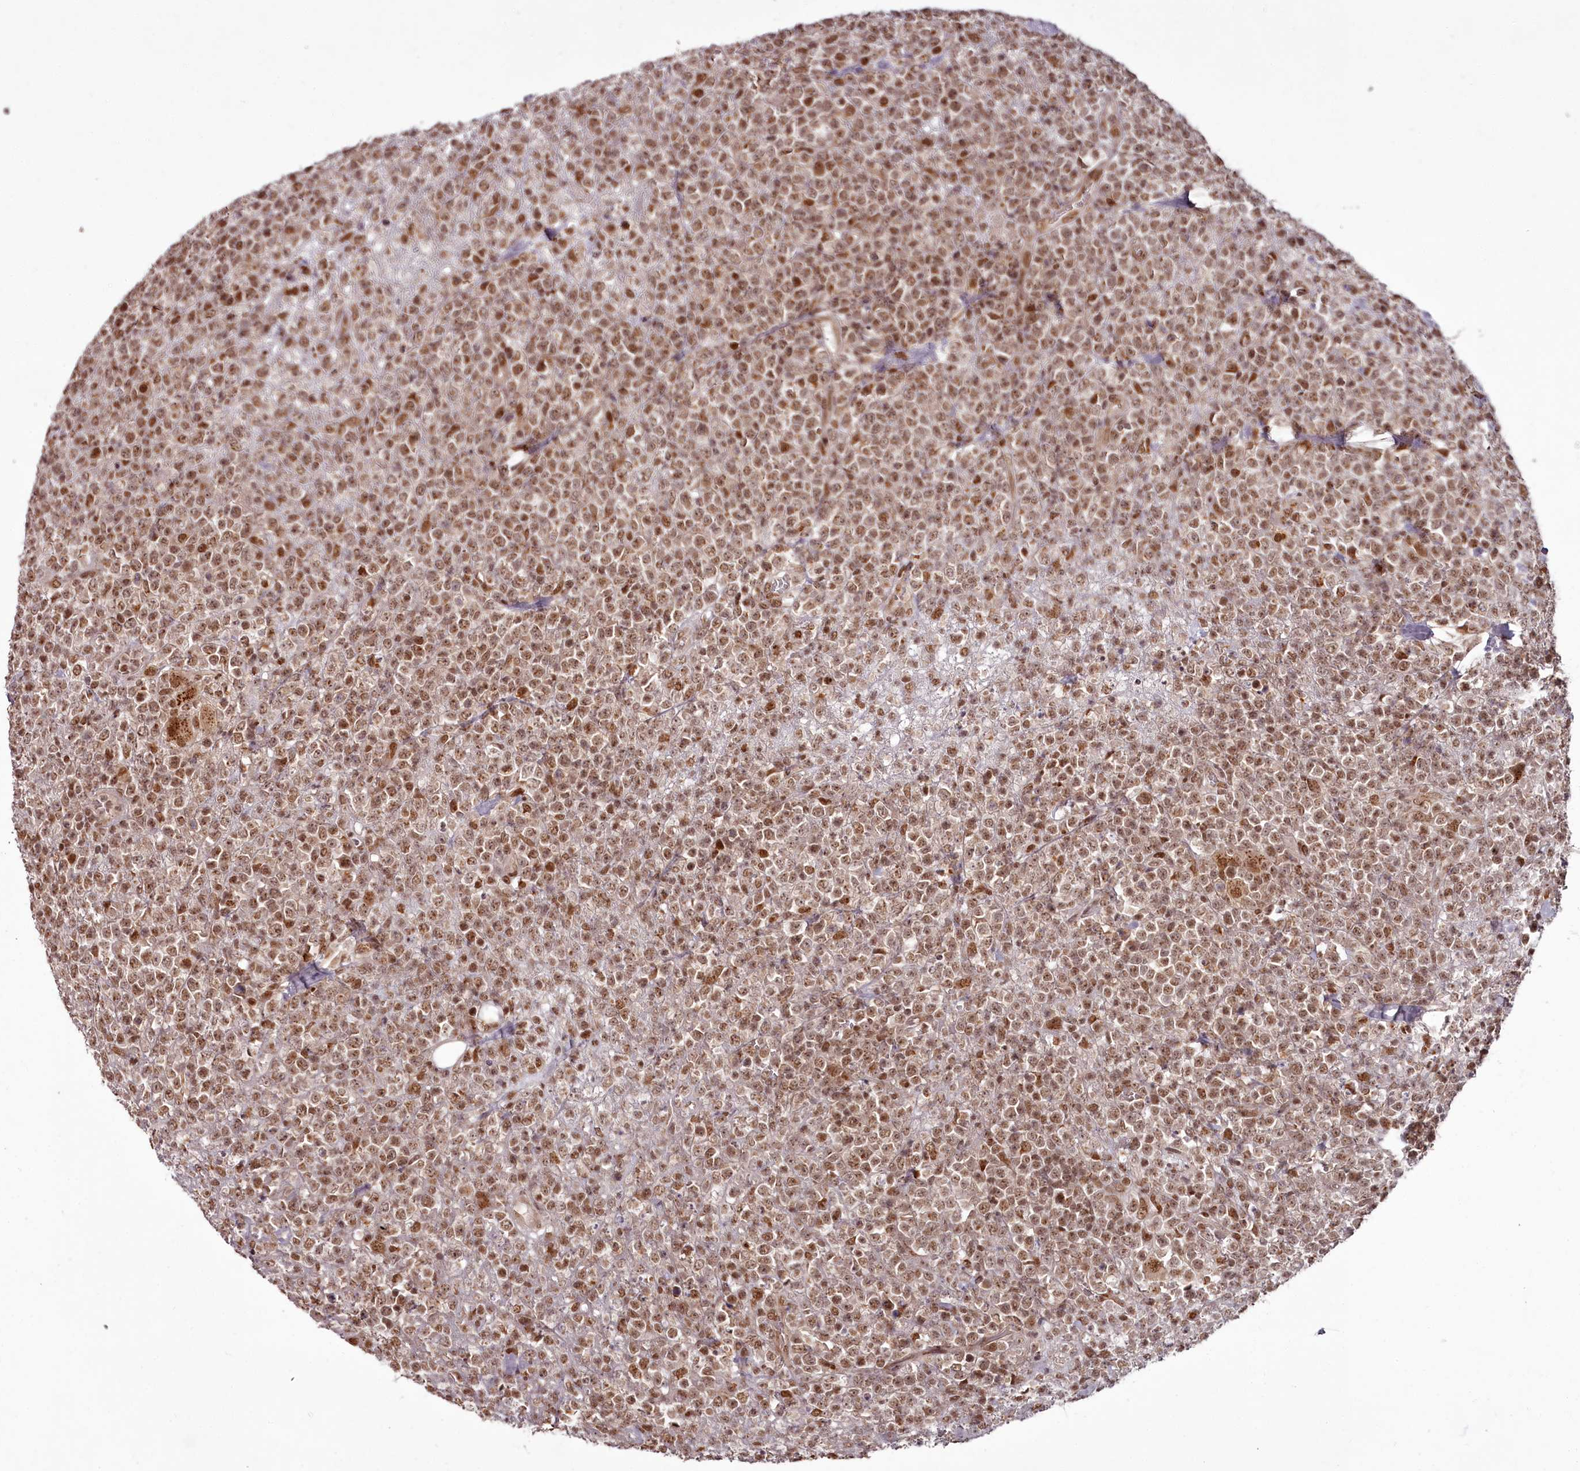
{"staining": {"intensity": "moderate", "quantity": ">75%", "location": "nuclear"}, "tissue": "lymphoma", "cell_type": "Tumor cells", "image_type": "cancer", "snomed": [{"axis": "morphology", "description": "Malignant lymphoma, non-Hodgkin's type, High grade"}, {"axis": "topography", "description": "Colon"}], "caption": "Lymphoma tissue exhibits moderate nuclear positivity in approximately >75% of tumor cells, visualized by immunohistochemistry.", "gene": "CEP83", "patient": {"sex": "female", "age": 53}}